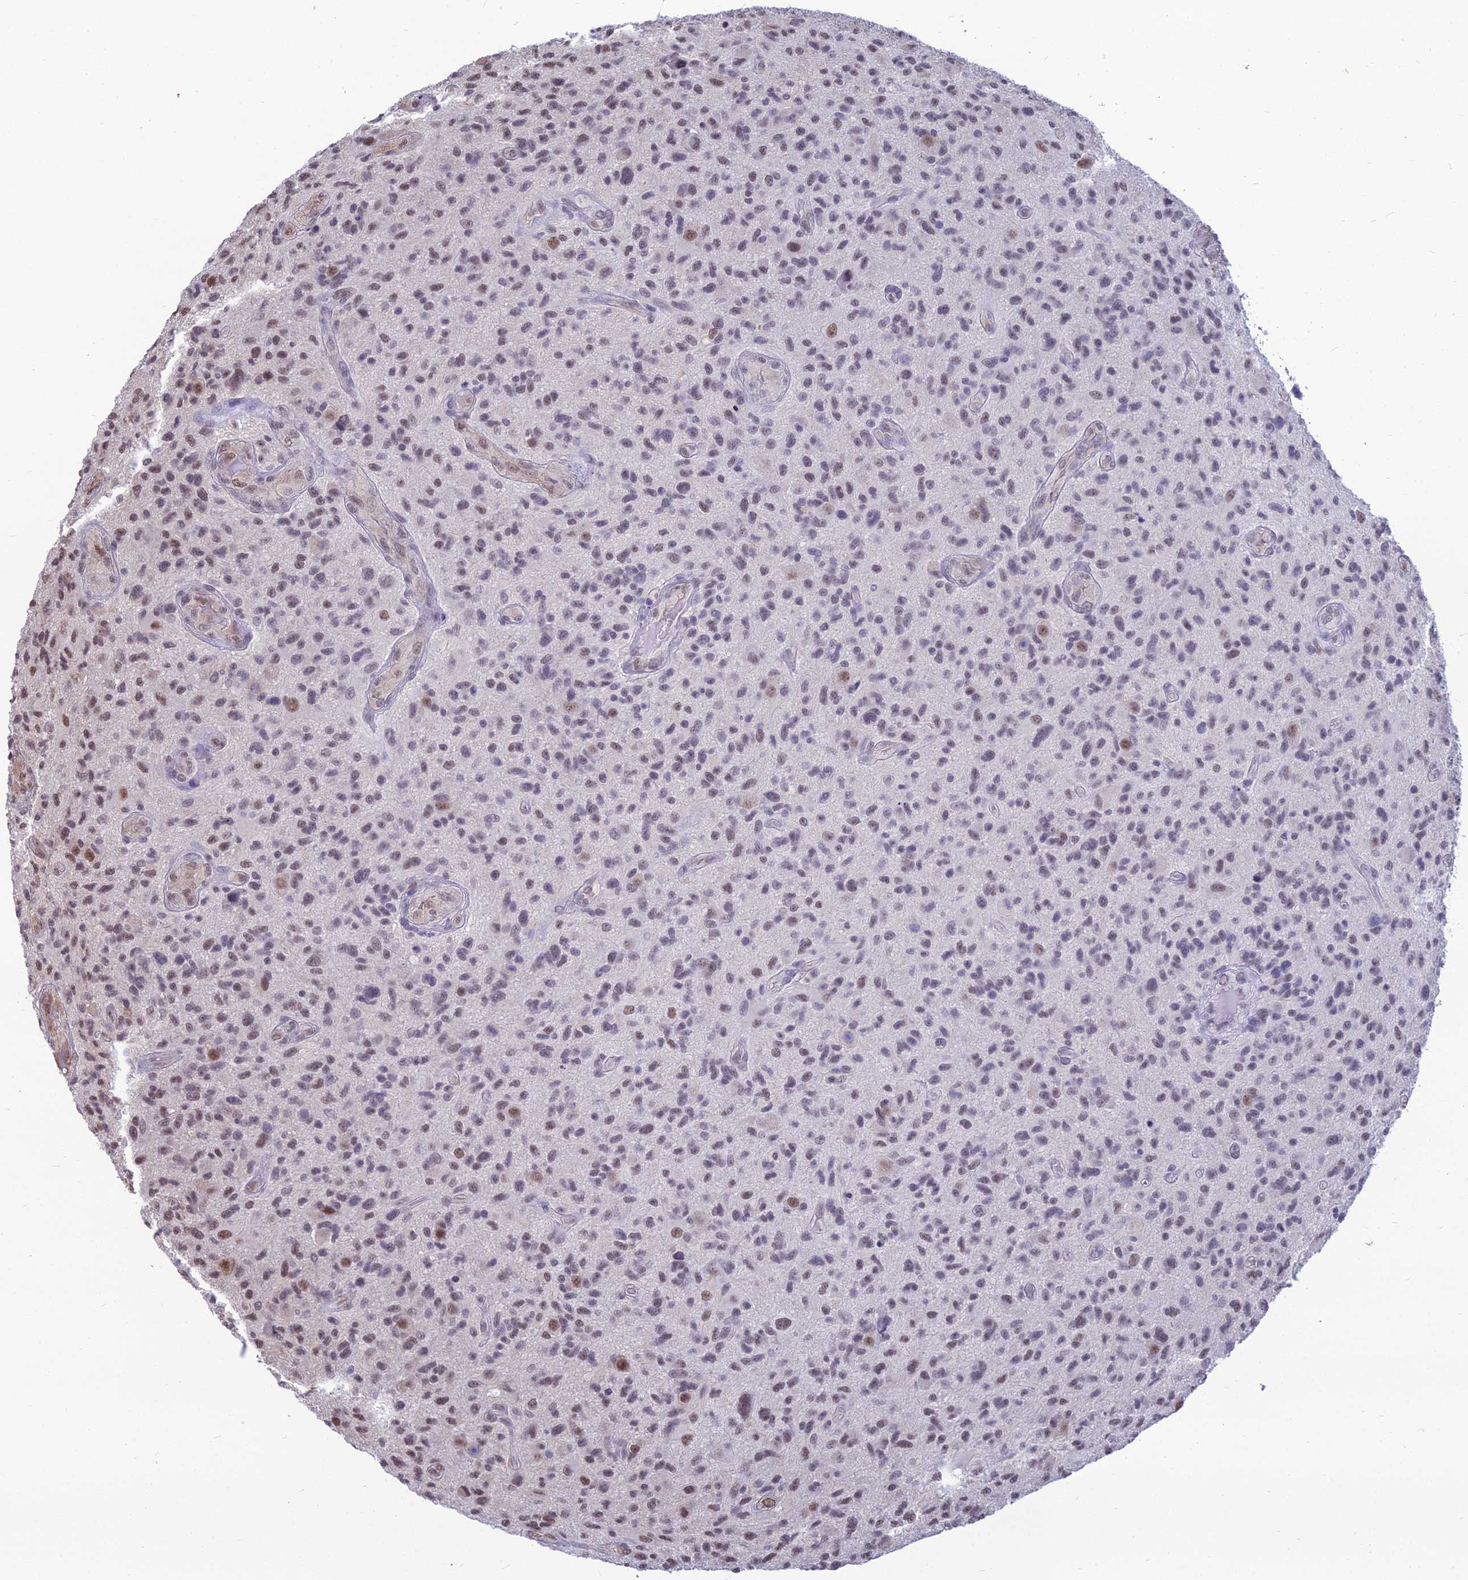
{"staining": {"intensity": "weak", "quantity": "25%-75%", "location": "nuclear"}, "tissue": "glioma", "cell_type": "Tumor cells", "image_type": "cancer", "snomed": [{"axis": "morphology", "description": "Glioma, malignant, High grade"}, {"axis": "topography", "description": "Brain"}], "caption": "About 25%-75% of tumor cells in glioma exhibit weak nuclear protein expression as visualized by brown immunohistochemical staining.", "gene": "SRSF7", "patient": {"sex": "male", "age": 47}}